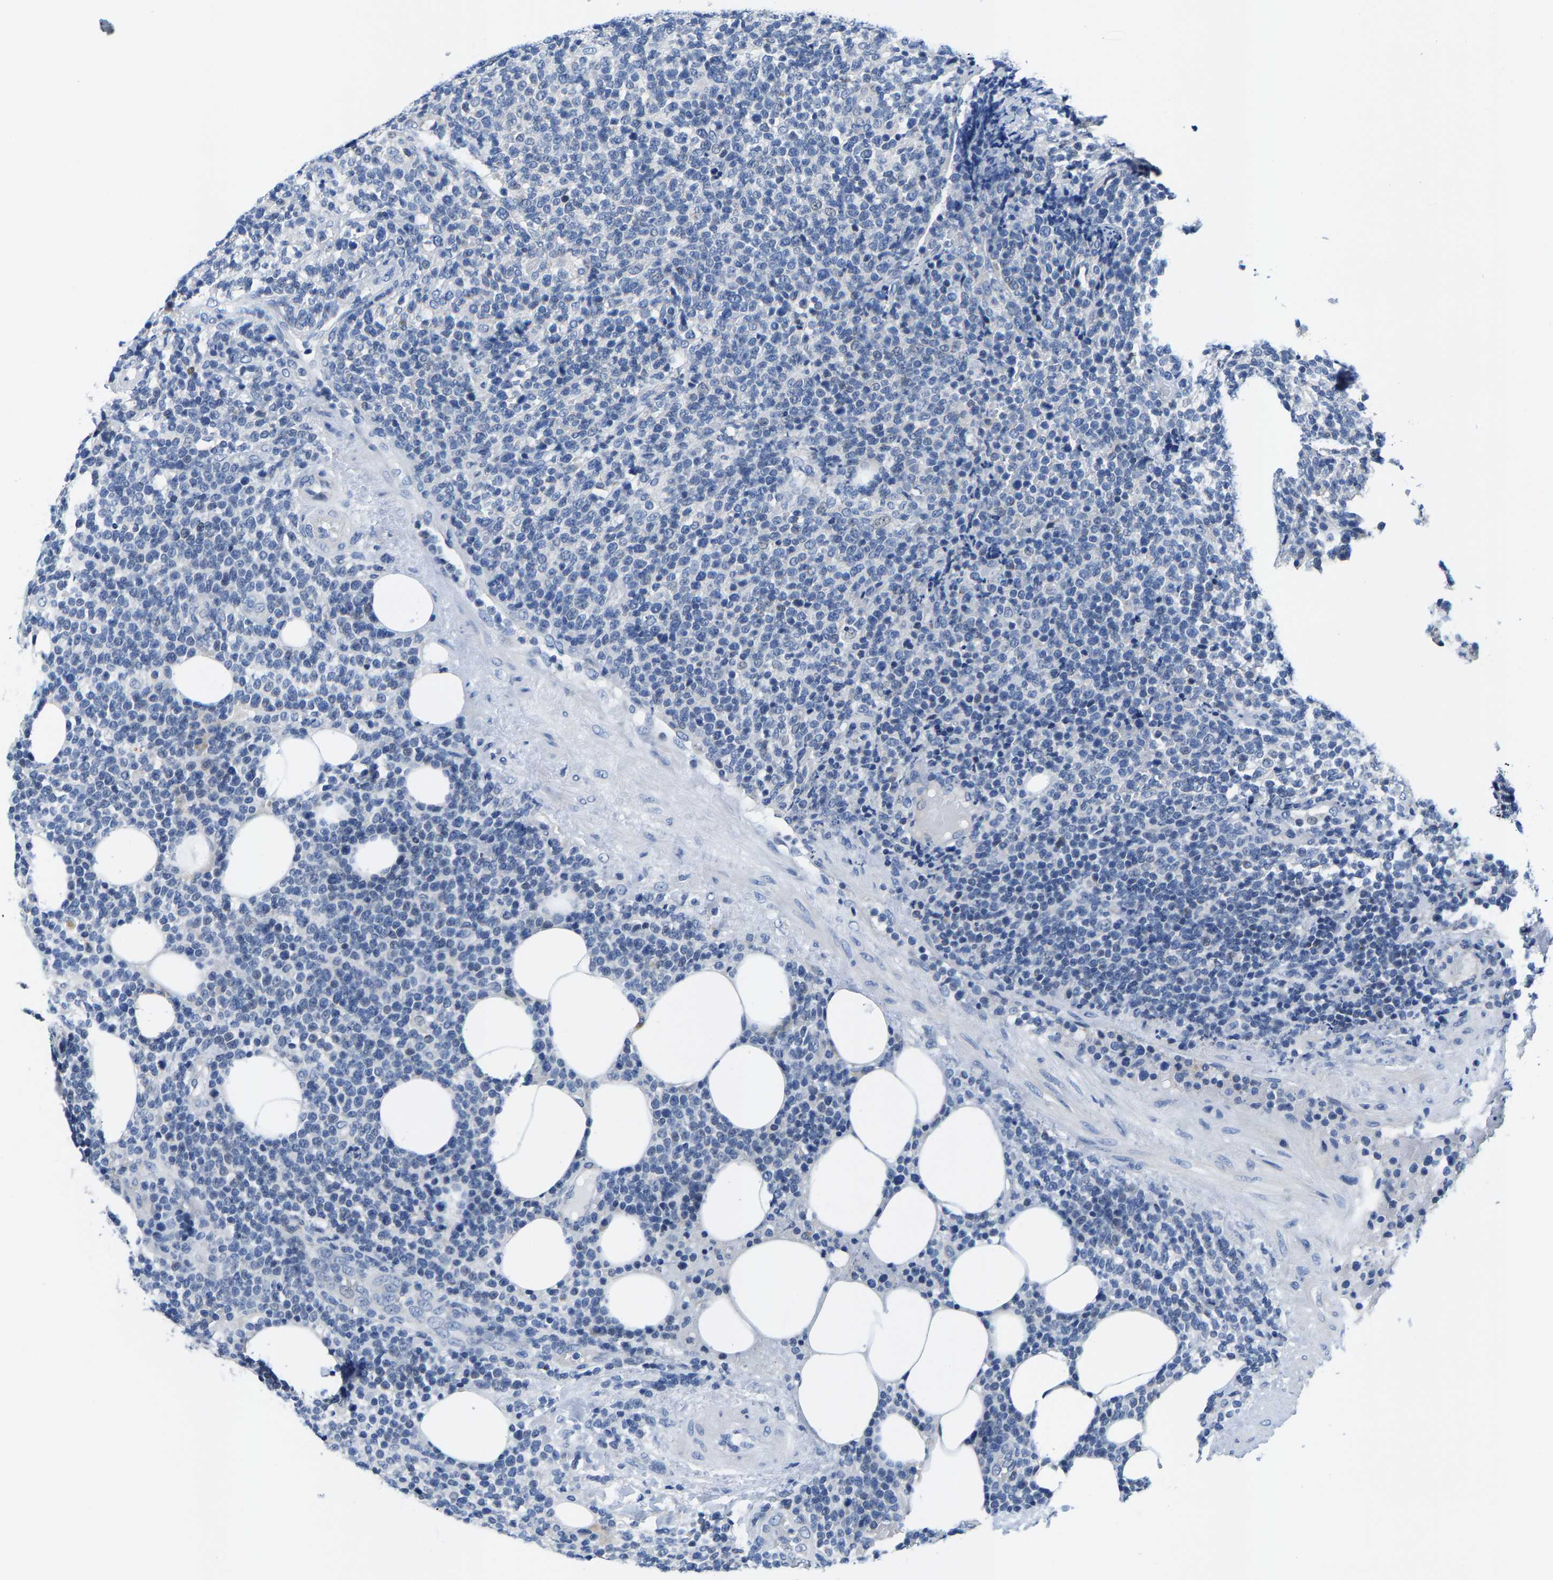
{"staining": {"intensity": "negative", "quantity": "none", "location": "none"}, "tissue": "lymphoma", "cell_type": "Tumor cells", "image_type": "cancer", "snomed": [{"axis": "morphology", "description": "Malignant lymphoma, non-Hodgkin's type, High grade"}, {"axis": "topography", "description": "Lymph node"}], "caption": "High-grade malignant lymphoma, non-Hodgkin's type was stained to show a protein in brown. There is no significant staining in tumor cells.", "gene": "KLHL1", "patient": {"sex": "male", "age": 61}}